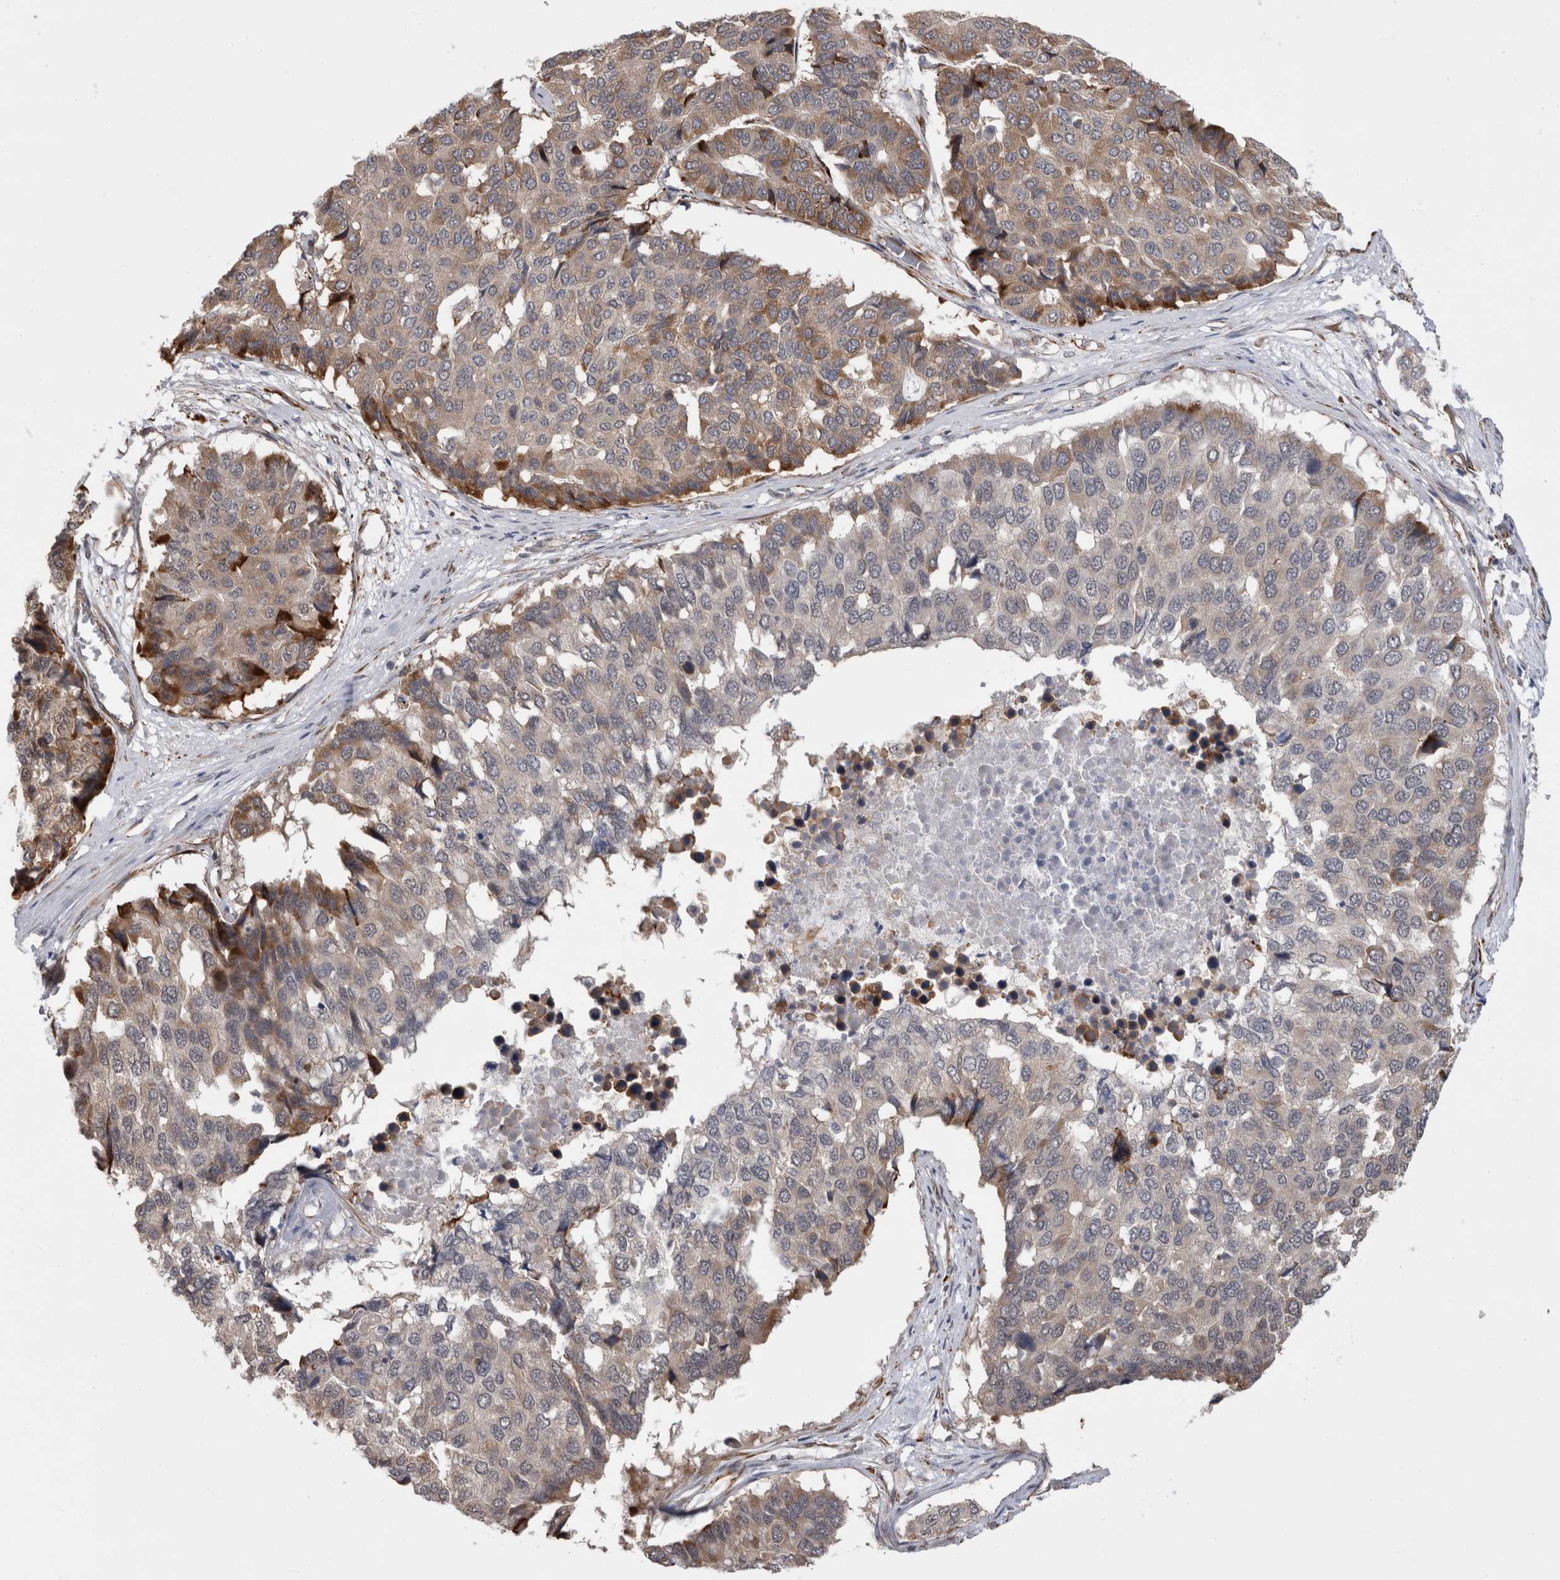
{"staining": {"intensity": "weak", "quantity": "25%-75%", "location": "cytoplasmic/membranous"}, "tissue": "pancreatic cancer", "cell_type": "Tumor cells", "image_type": "cancer", "snomed": [{"axis": "morphology", "description": "Adenocarcinoma, NOS"}, {"axis": "topography", "description": "Pancreas"}], "caption": "This is an image of immunohistochemistry staining of pancreatic adenocarcinoma, which shows weak positivity in the cytoplasmic/membranous of tumor cells.", "gene": "FAM83H", "patient": {"sex": "male", "age": 50}}